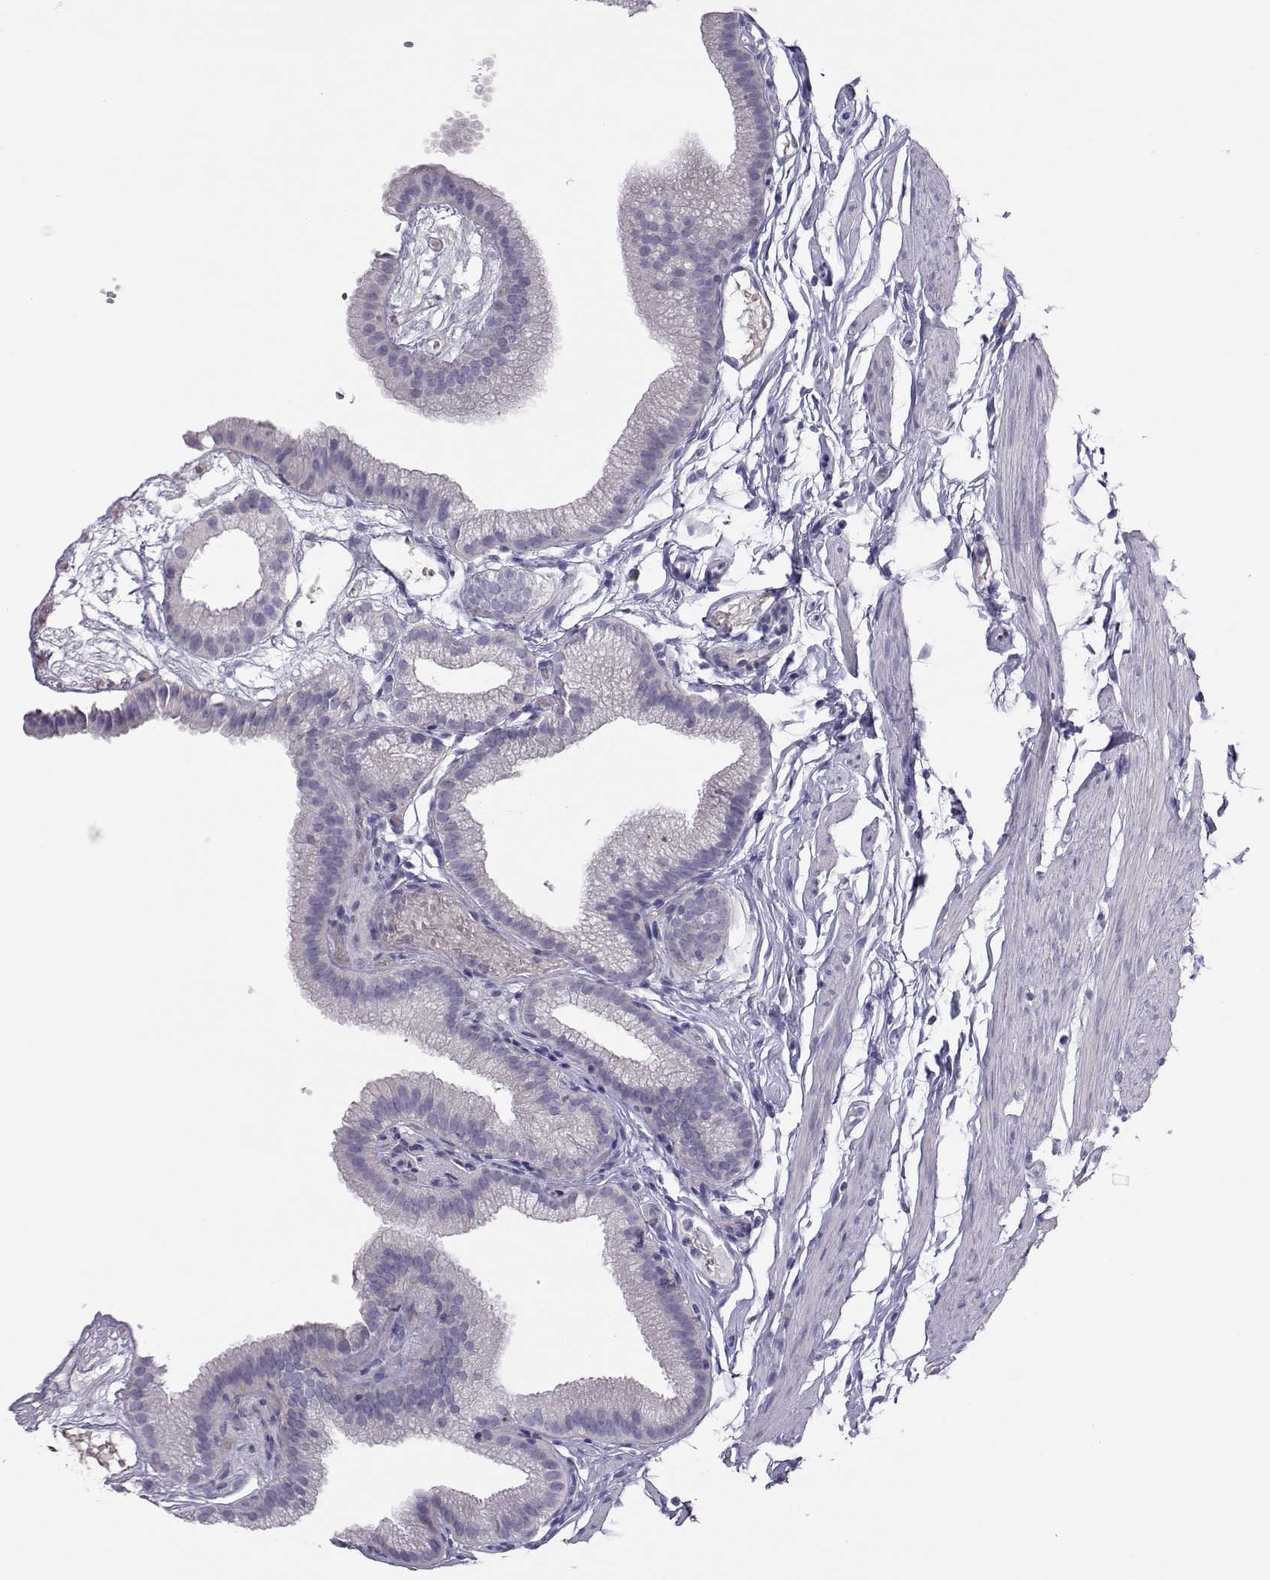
{"staining": {"intensity": "negative", "quantity": "none", "location": "none"}, "tissue": "gallbladder", "cell_type": "Glandular cells", "image_type": "normal", "snomed": [{"axis": "morphology", "description": "Normal tissue, NOS"}, {"axis": "topography", "description": "Gallbladder"}], "caption": "Human gallbladder stained for a protein using immunohistochemistry (IHC) reveals no positivity in glandular cells.", "gene": "TRPM7", "patient": {"sex": "female", "age": 45}}